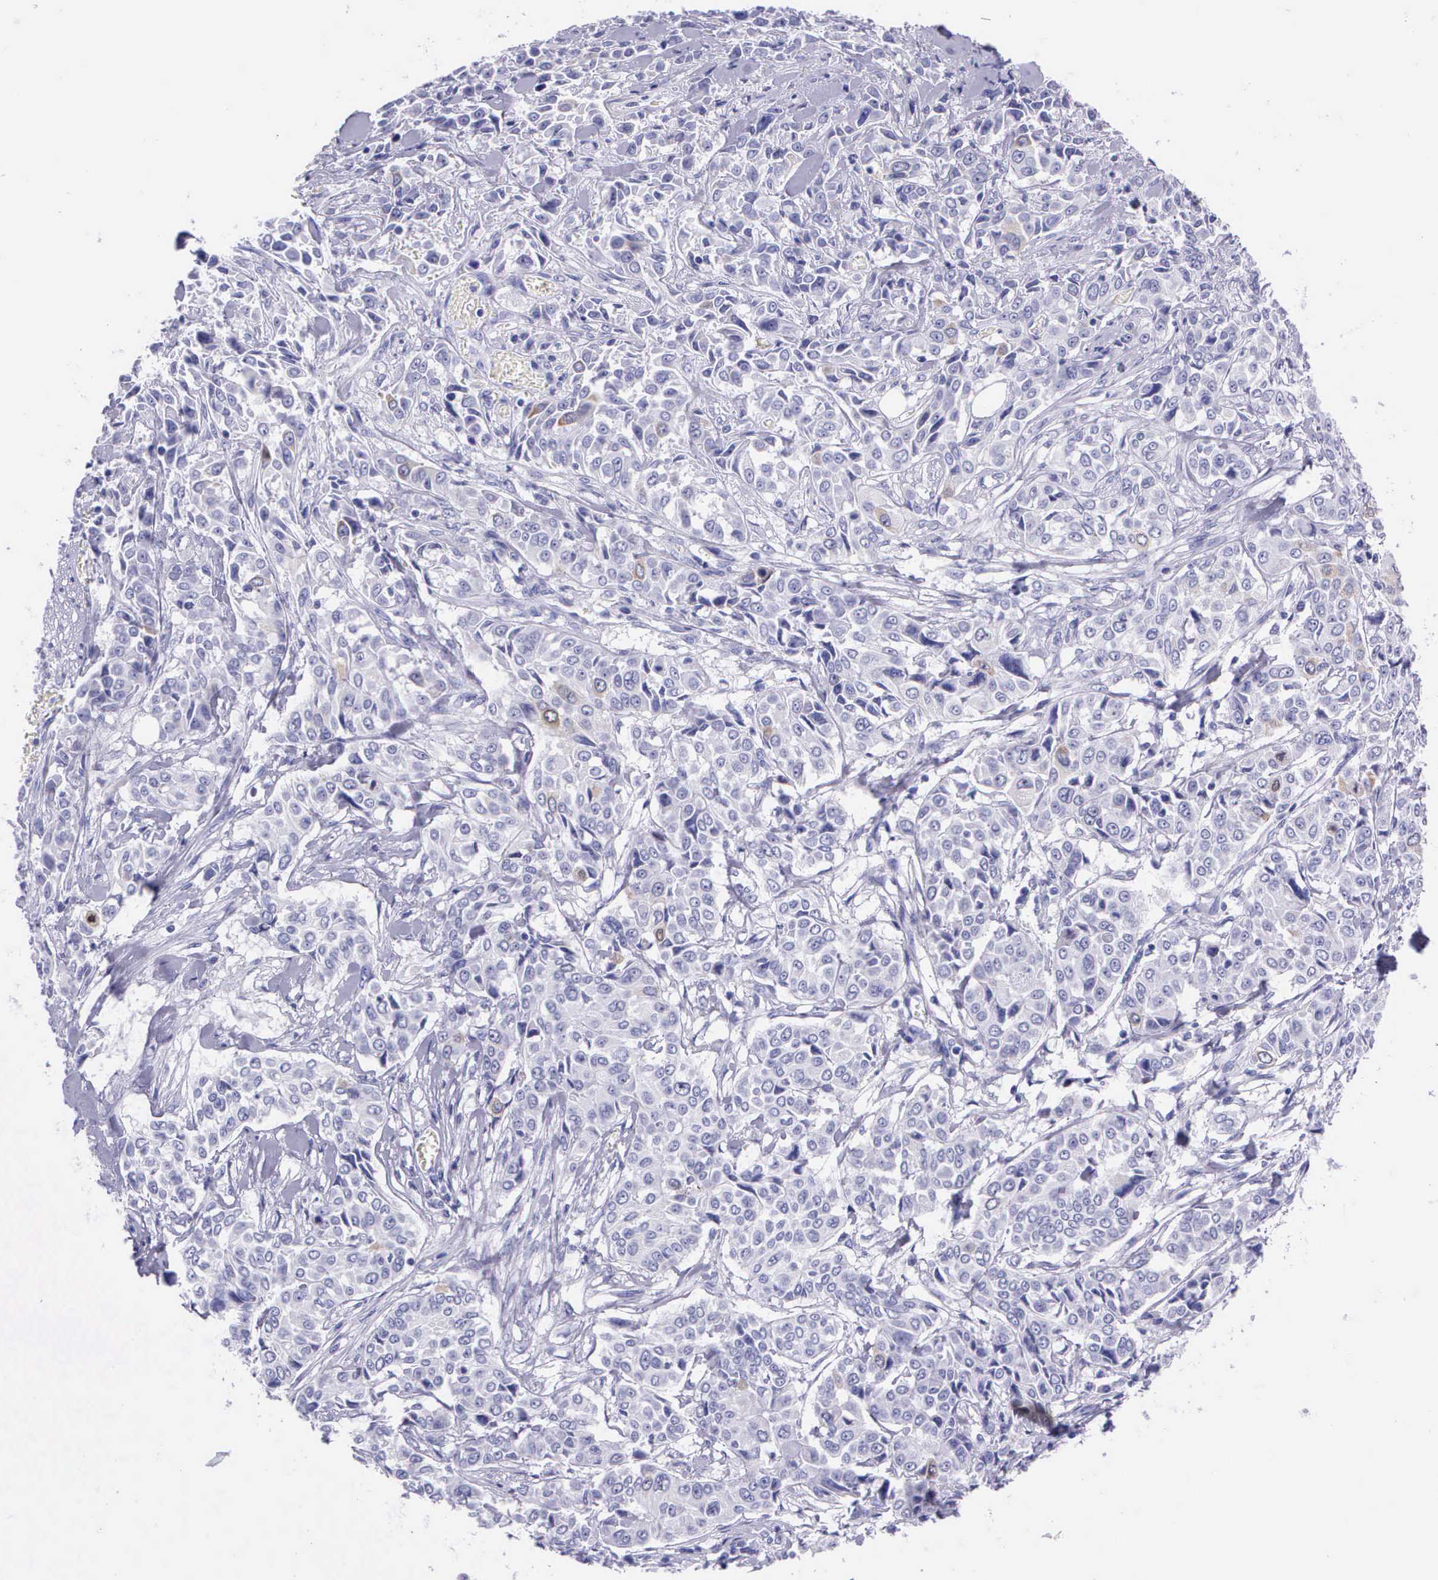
{"staining": {"intensity": "weak", "quantity": "<25%", "location": "cytoplasmic/membranous"}, "tissue": "pancreatic cancer", "cell_type": "Tumor cells", "image_type": "cancer", "snomed": [{"axis": "morphology", "description": "Adenocarcinoma, NOS"}, {"axis": "topography", "description": "Pancreas"}], "caption": "Tumor cells show no significant positivity in adenocarcinoma (pancreatic).", "gene": "CCNB1", "patient": {"sex": "female", "age": 52}}